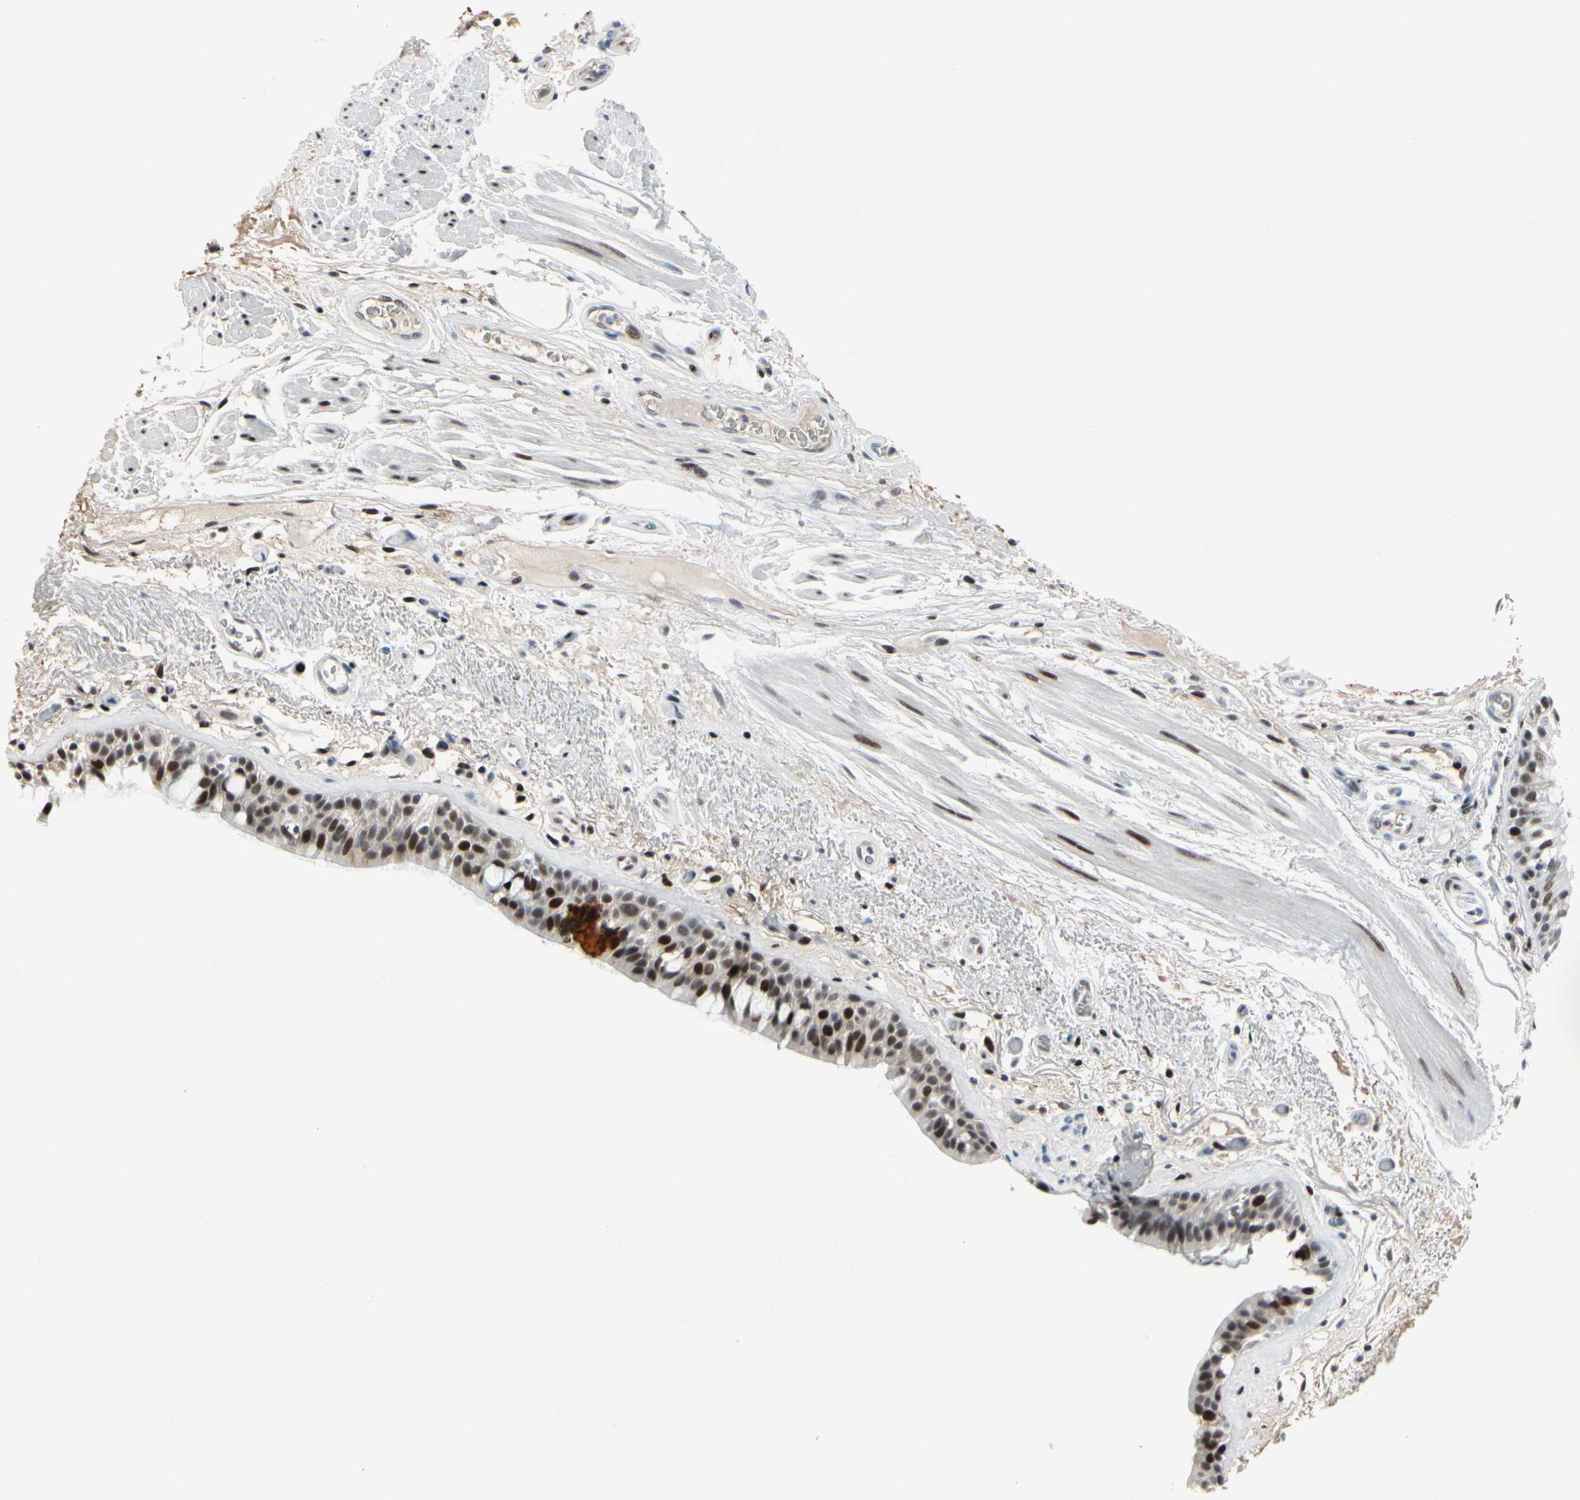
{"staining": {"intensity": "moderate", "quantity": ">75%", "location": "nuclear"}, "tissue": "bronchus", "cell_type": "Respiratory epithelial cells", "image_type": "normal", "snomed": [{"axis": "morphology", "description": "Normal tissue, NOS"}, {"axis": "topography", "description": "Bronchus"}], "caption": "Immunohistochemistry (IHC) micrograph of unremarkable bronchus stained for a protein (brown), which demonstrates medium levels of moderate nuclear expression in approximately >75% of respiratory epithelial cells.", "gene": "FOXO3", "patient": {"sex": "male", "age": 66}}